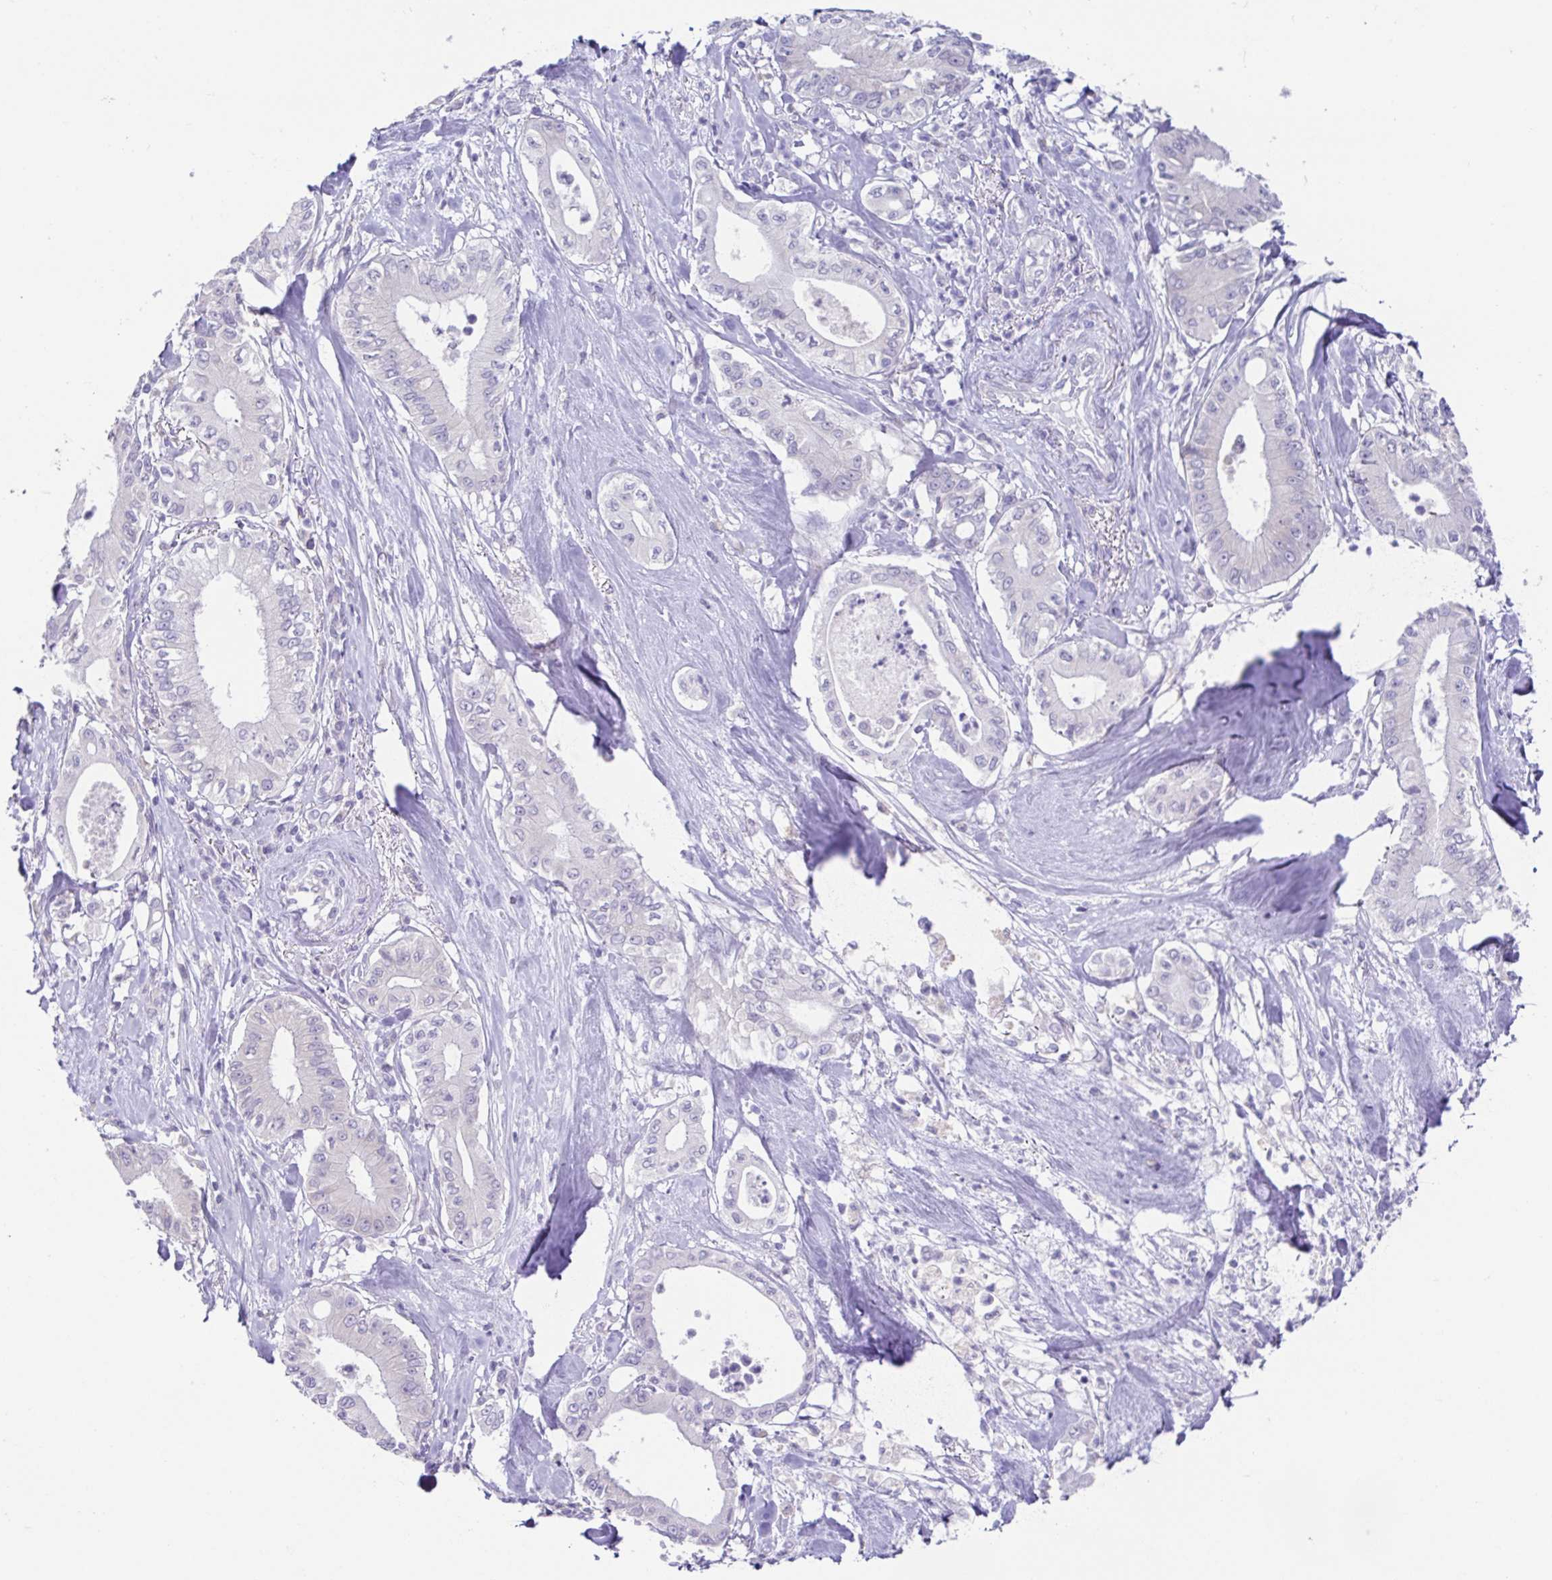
{"staining": {"intensity": "negative", "quantity": "none", "location": "none"}, "tissue": "pancreatic cancer", "cell_type": "Tumor cells", "image_type": "cancer", "snomed": [{"axis": "morphology", "description": "Adenocarcinoma, NOS"}, {"axis": "topography", "description": "Pancreas"}], "caption": "Protein analysis of adenocarcinoma (pancreatic) exhibits no significant positivity in tumor cells. Brightfield microscopy of IHC stained with DAB (brown) and hematoxylin (blue), captured at high magnification.", "gene": "RDH11", "patient": {"sex": "male", "age": 71}}